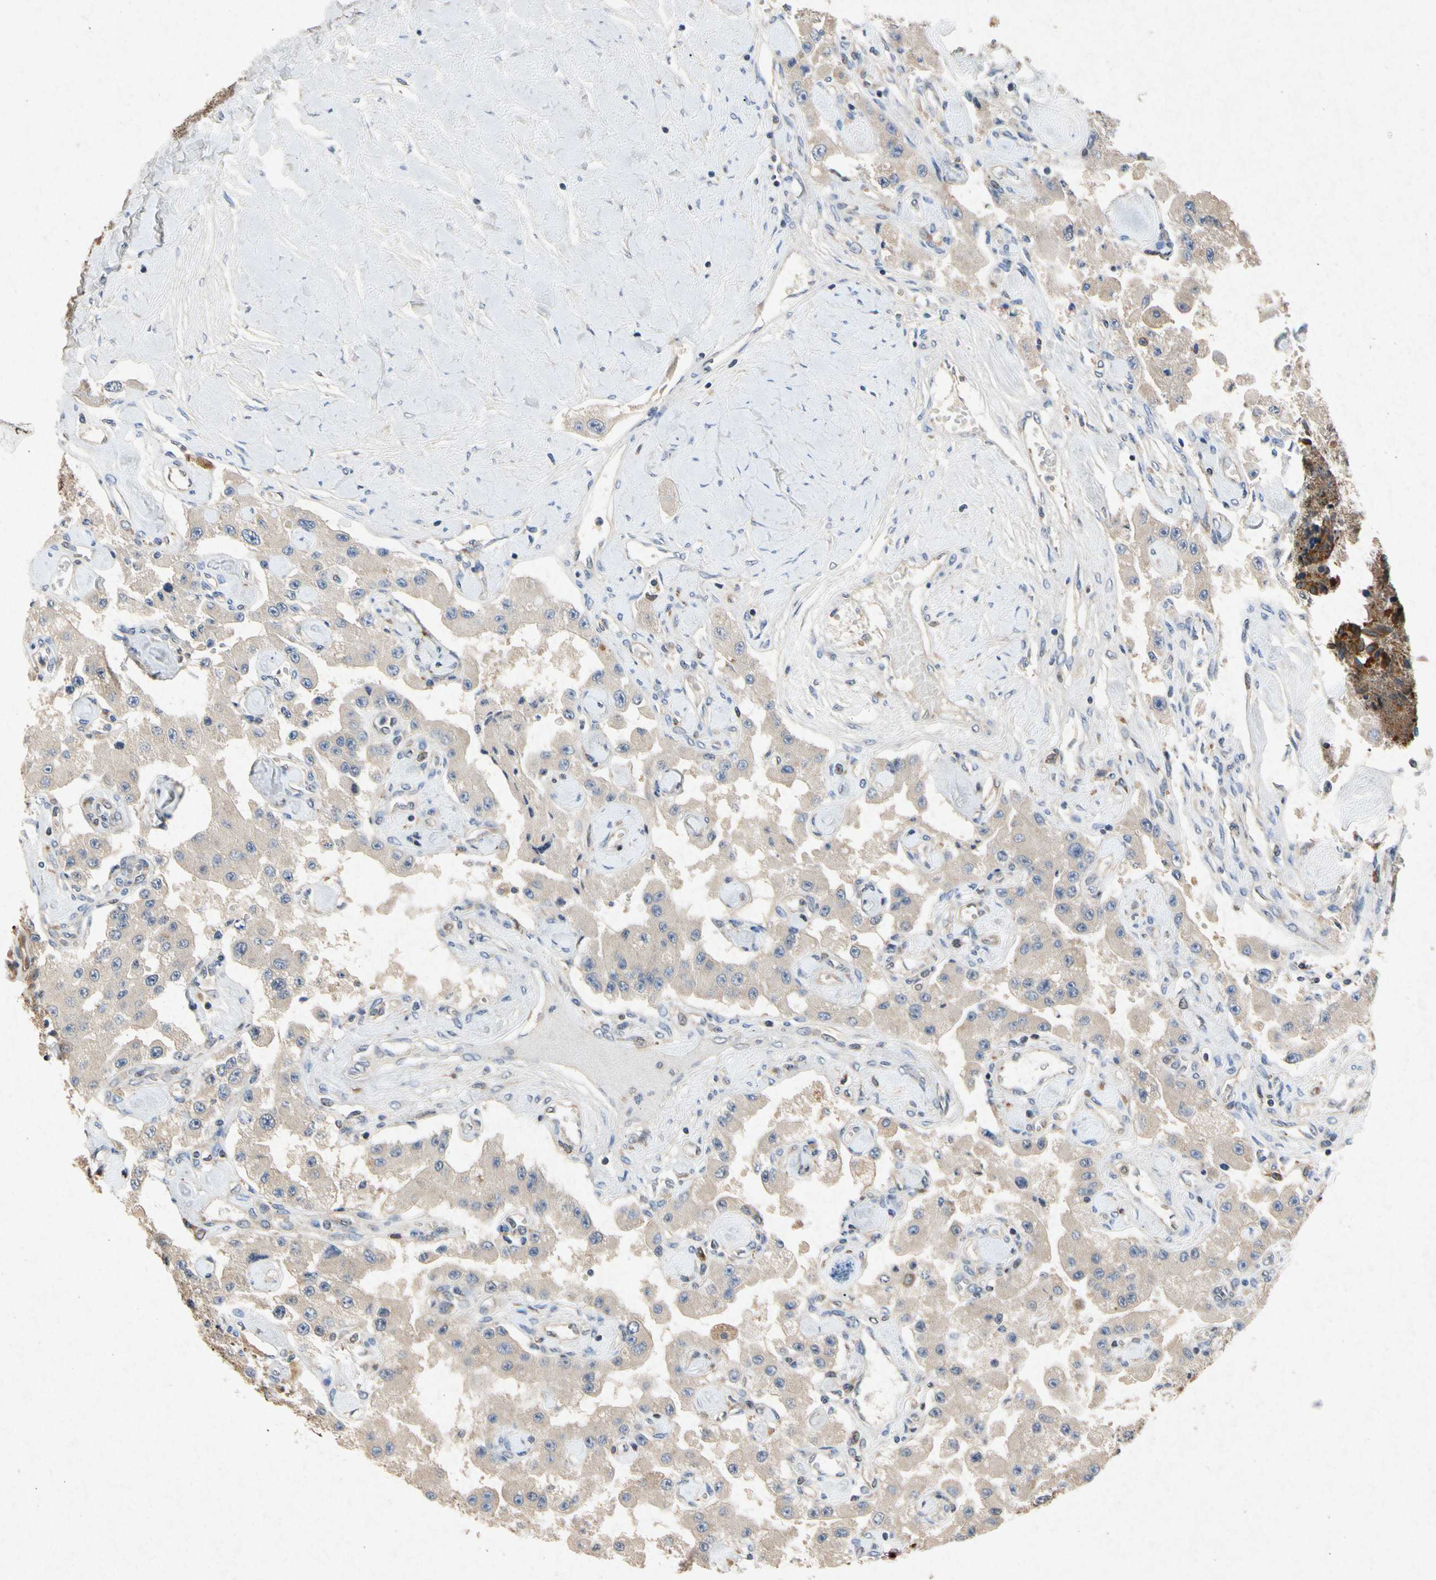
{"staining": {"intensity": "weak", "quantity": ">75%", "location": "cytoplasmic/membranous"}, "tissue": "carcinoid", "cell_type": "Tumor cells", "image_type": "cancer", "snomed": [{"axis": "morphology", "description": "Carcinoid, malignant, NOS"}, {"axis": "topography", "description": "Pancreas"}], "caption": "There is low levels of weak cytoplasmic/membranous expression in tumor cells of carcinoid, as demonstrated by immunohistochemical staining (brown color).", "gene": "RPS6KA1", "patient": {"sex": "male", "age": 41}}